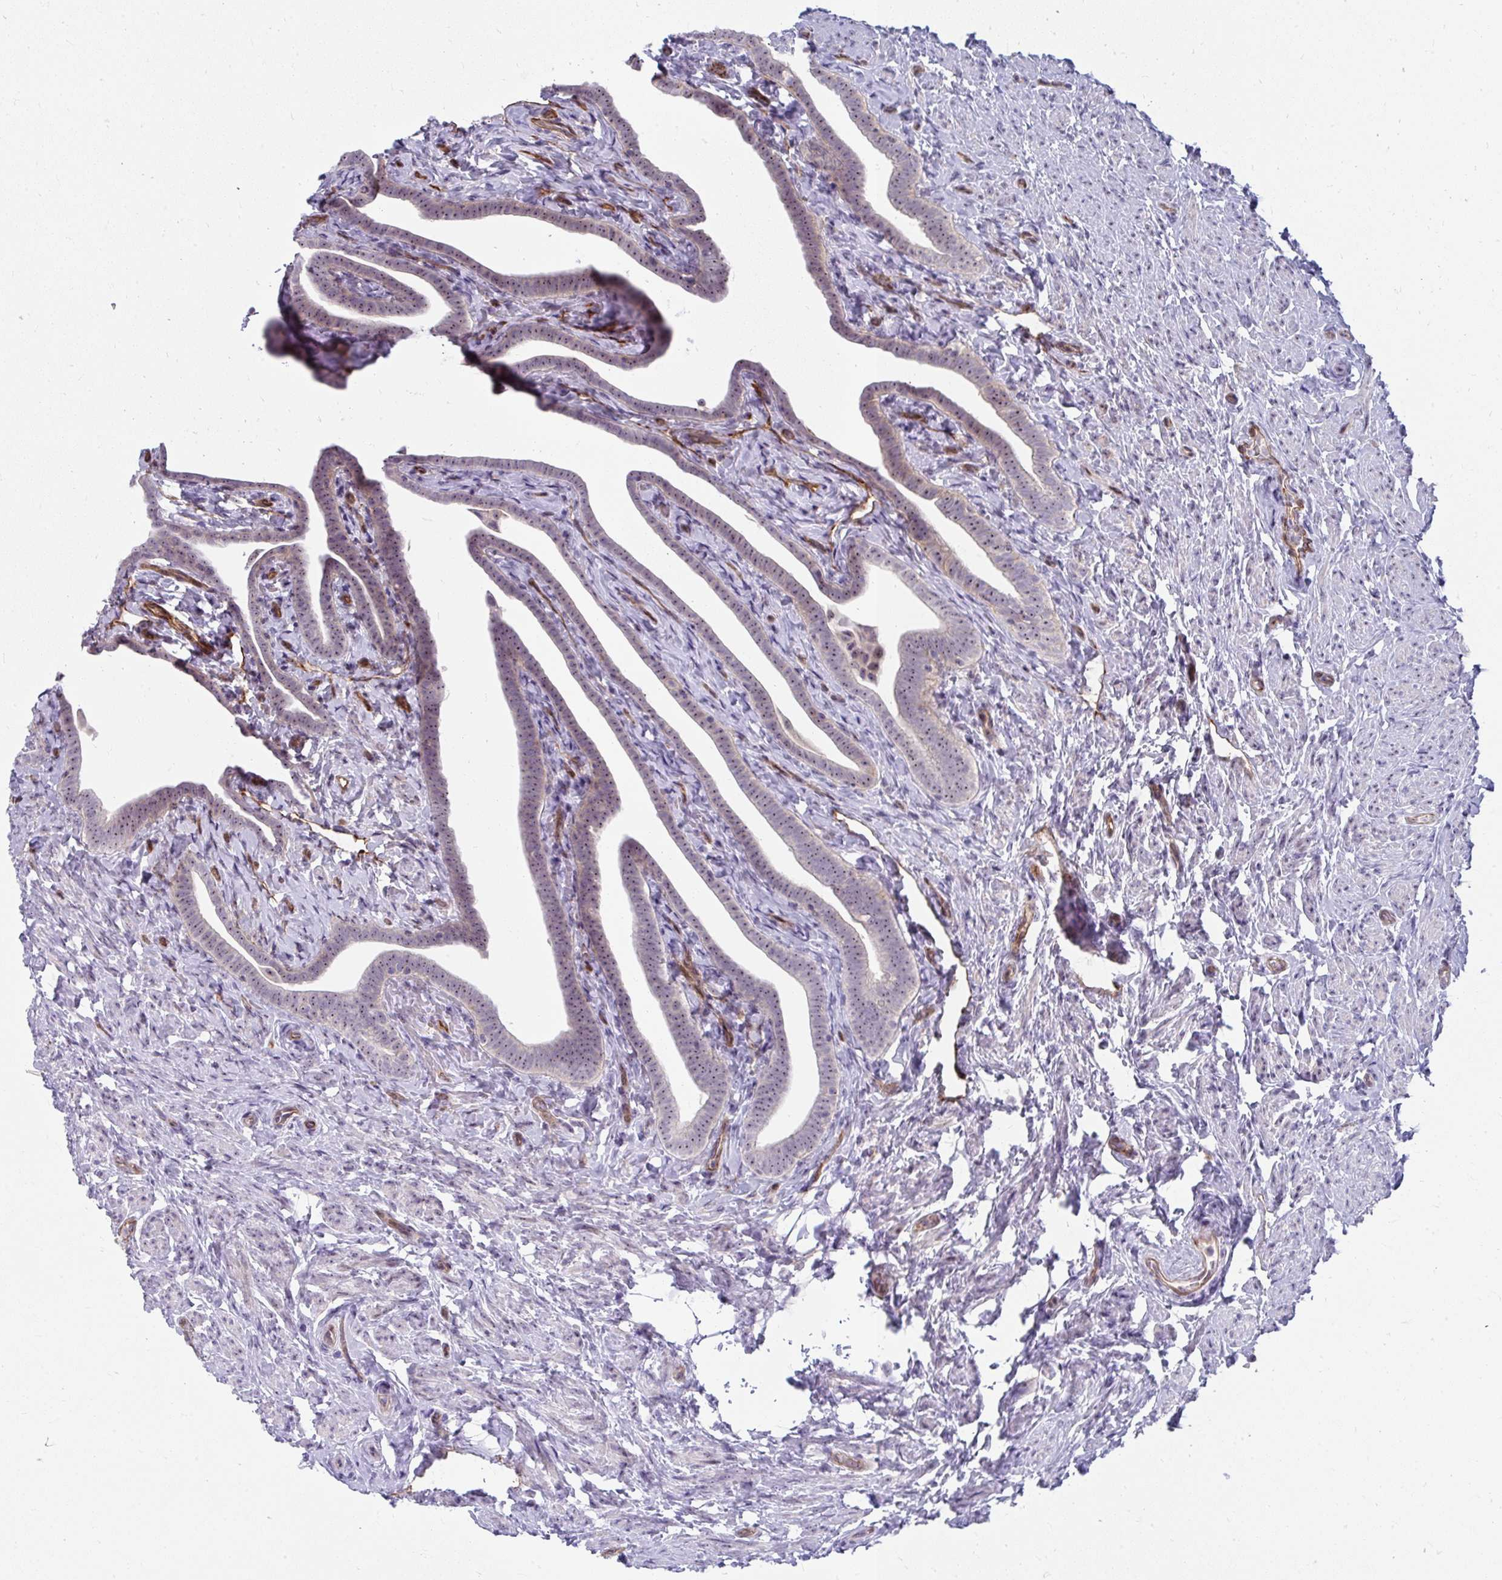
{"staining": {"intensity": "weak", "quantity": ">75%", "location": "nuclear"}, "tissue": "fallopian tube", "cell_type": "Glandular cells", "image_type": "normal", "snomed": [{"axis": "morphology", "description": "Normal tissue, NOS"}, {"axis": "topography", "description": "Fallopian tube"}], "caption": "Glandular cells display low levels of weak nuclear positivity in approximately >75% of cells in benign human fallopian tube. Nuclei are stained in blue.", "gene": "MUS81", "patient": {"sex": "female", "age": 69}}